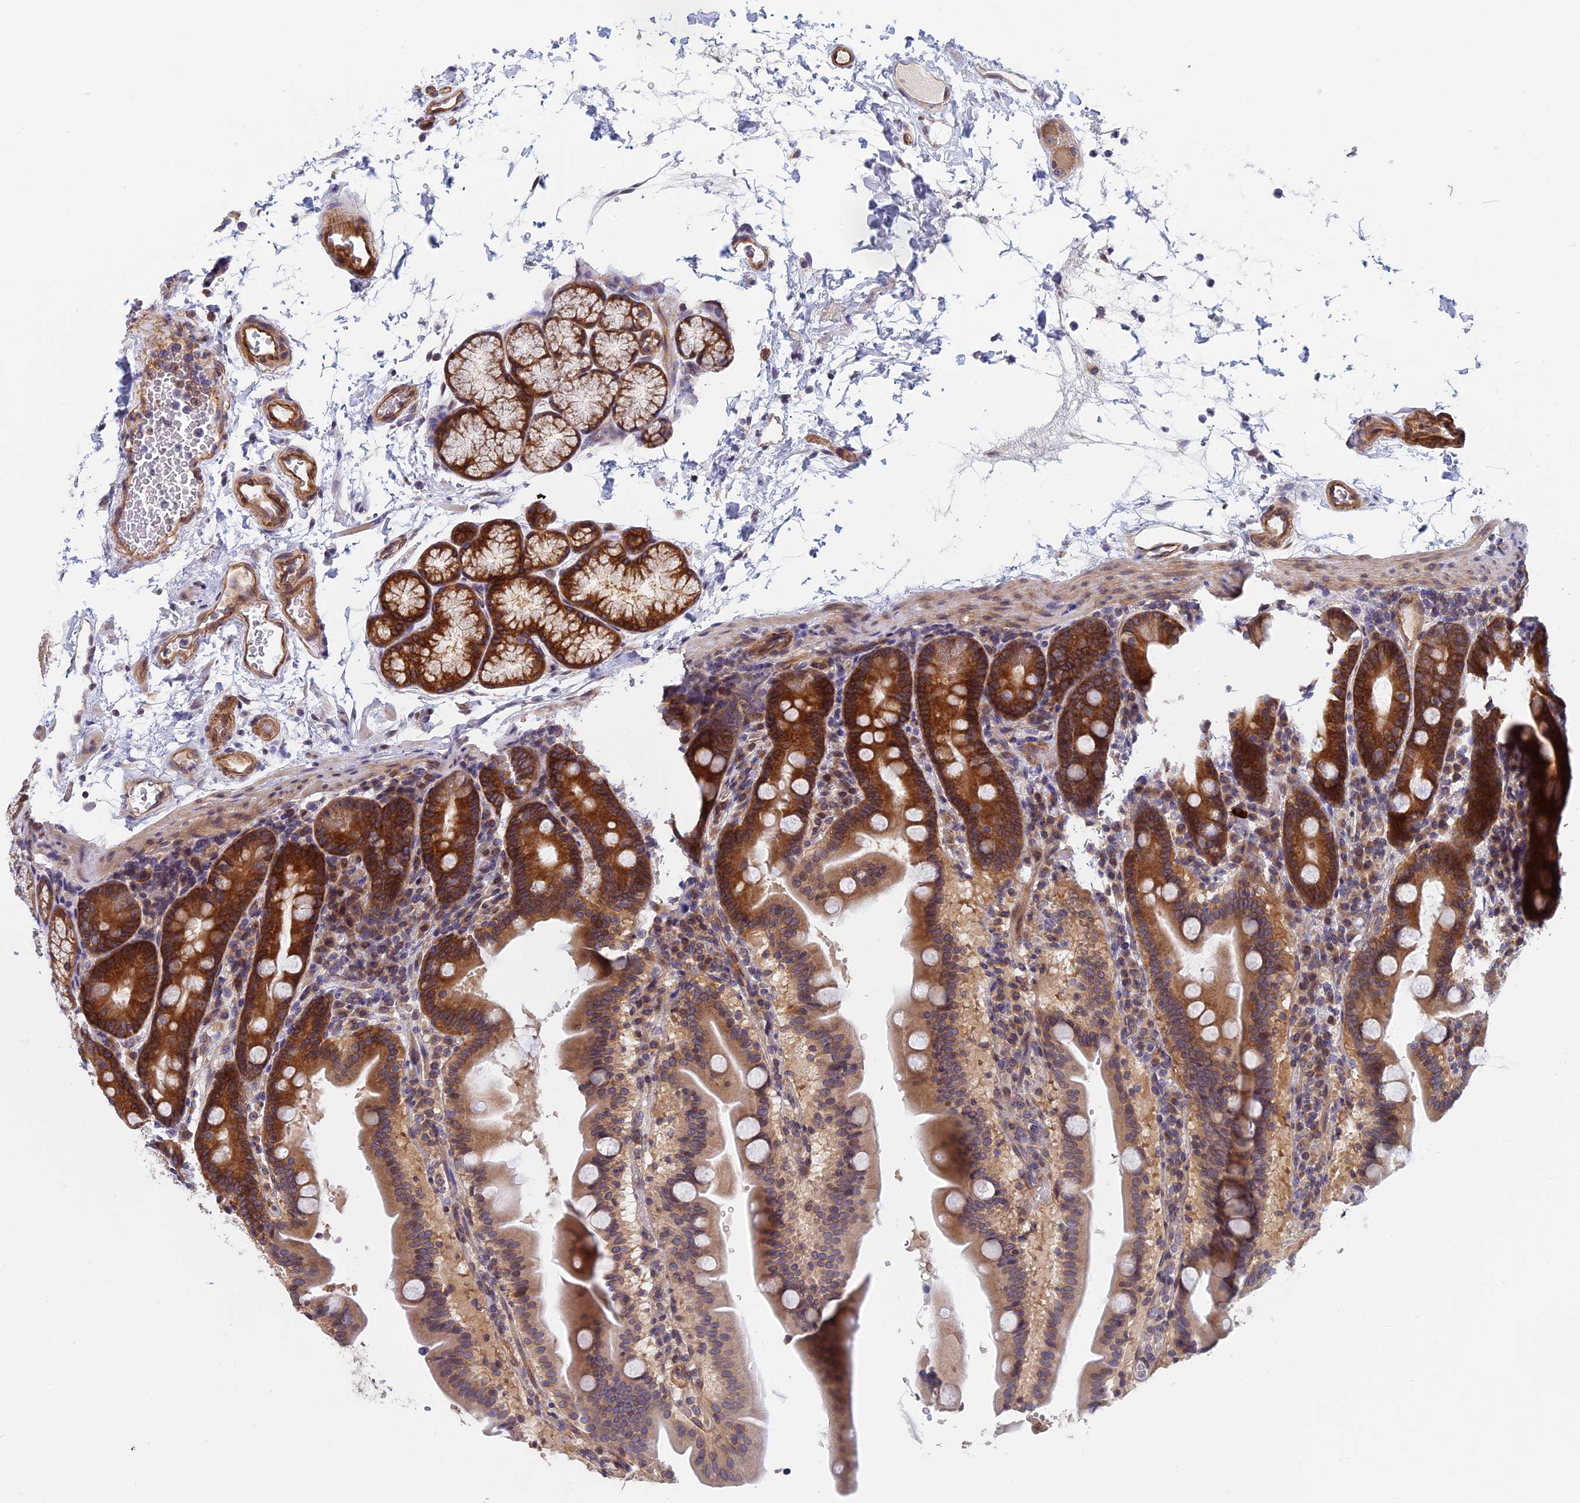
{"staining": {"intensity": "strong", "quantity": "25%-75%", "location": "cytoplasmic/membranous"}, "tissue": "duodenum", "cell_type": "Glandular cells", "image_type": "normal", "snomed": [{"axis": "morphology", "description": "Normal tissue, NOS"}, {"axis": "topography", "description": "Duodenum"}], "caption": "Duodenum stained for a protein reveals strong cytoplasmic/membranous positivity in glandular cells. (brown staining indicates protein expression, while blue staining denotes nuclei).", "gene": "NAA10", "patient": {"sex": "male", "age": 54}}